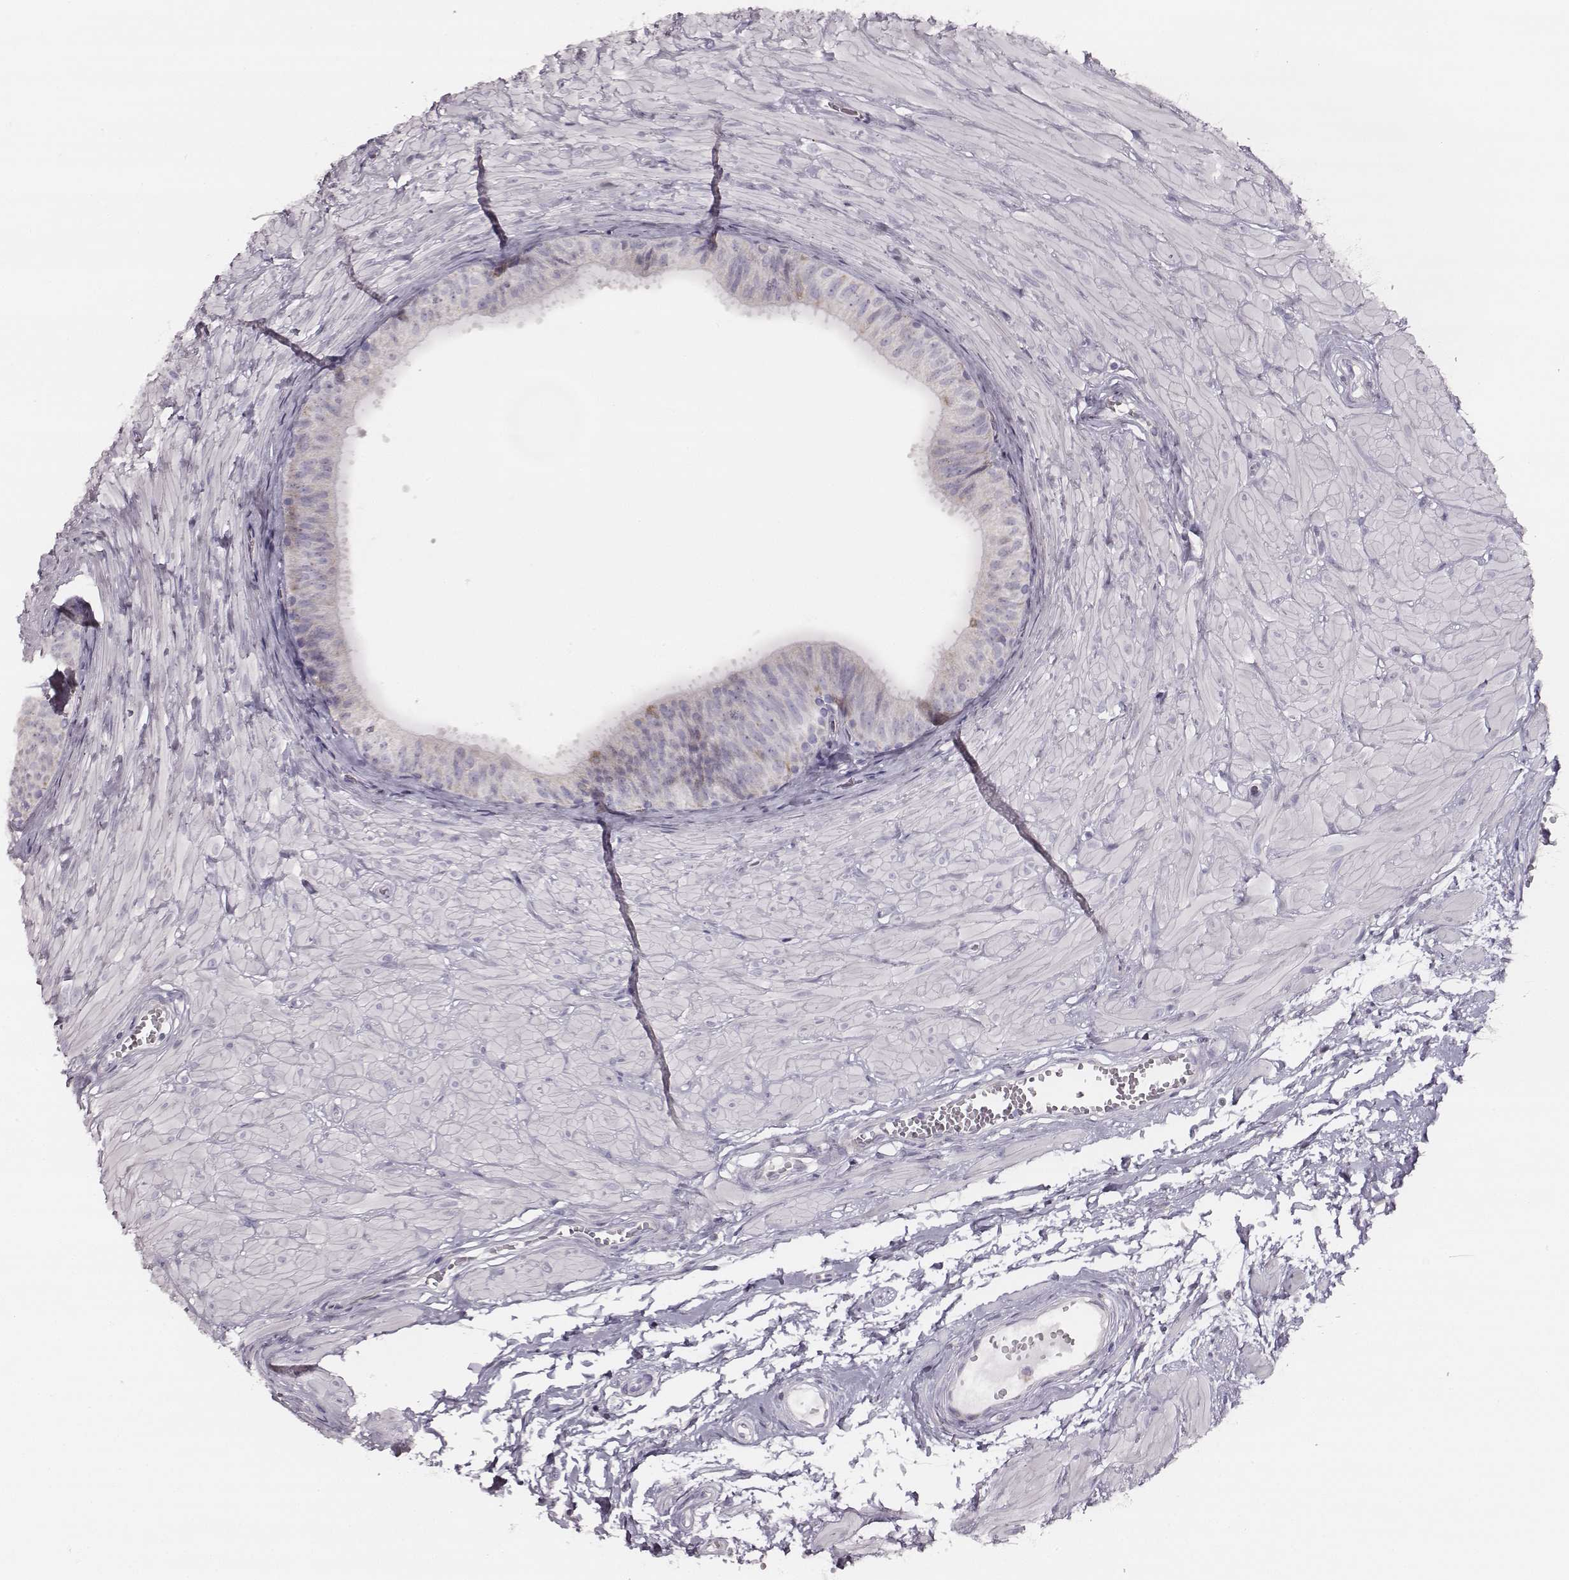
{"staining": {"intensity": "negative", "quantity": "none", "location": "none"}, "tissue": "epididymis", "cell_type": "Glandular cells", "image_type": "normal", "snomed": [{"axis": "morphology", "description": "Normal tissue, NOS"}, {"axis": "topography", "description": "Epididymis"}, {"axis": "topography", "description": "Vas deferens"}], "caption": "The immunohistochemistry histopathology image has no significant positivity in glandular cells of epididymis. (Brightfield microscopy of DAB (3,3'-diaminobenzidine) immunohistochemistry (IHC) at high magnification).", "gene": "UBL4B", "patient": {"sex": "male", "age": 23}}